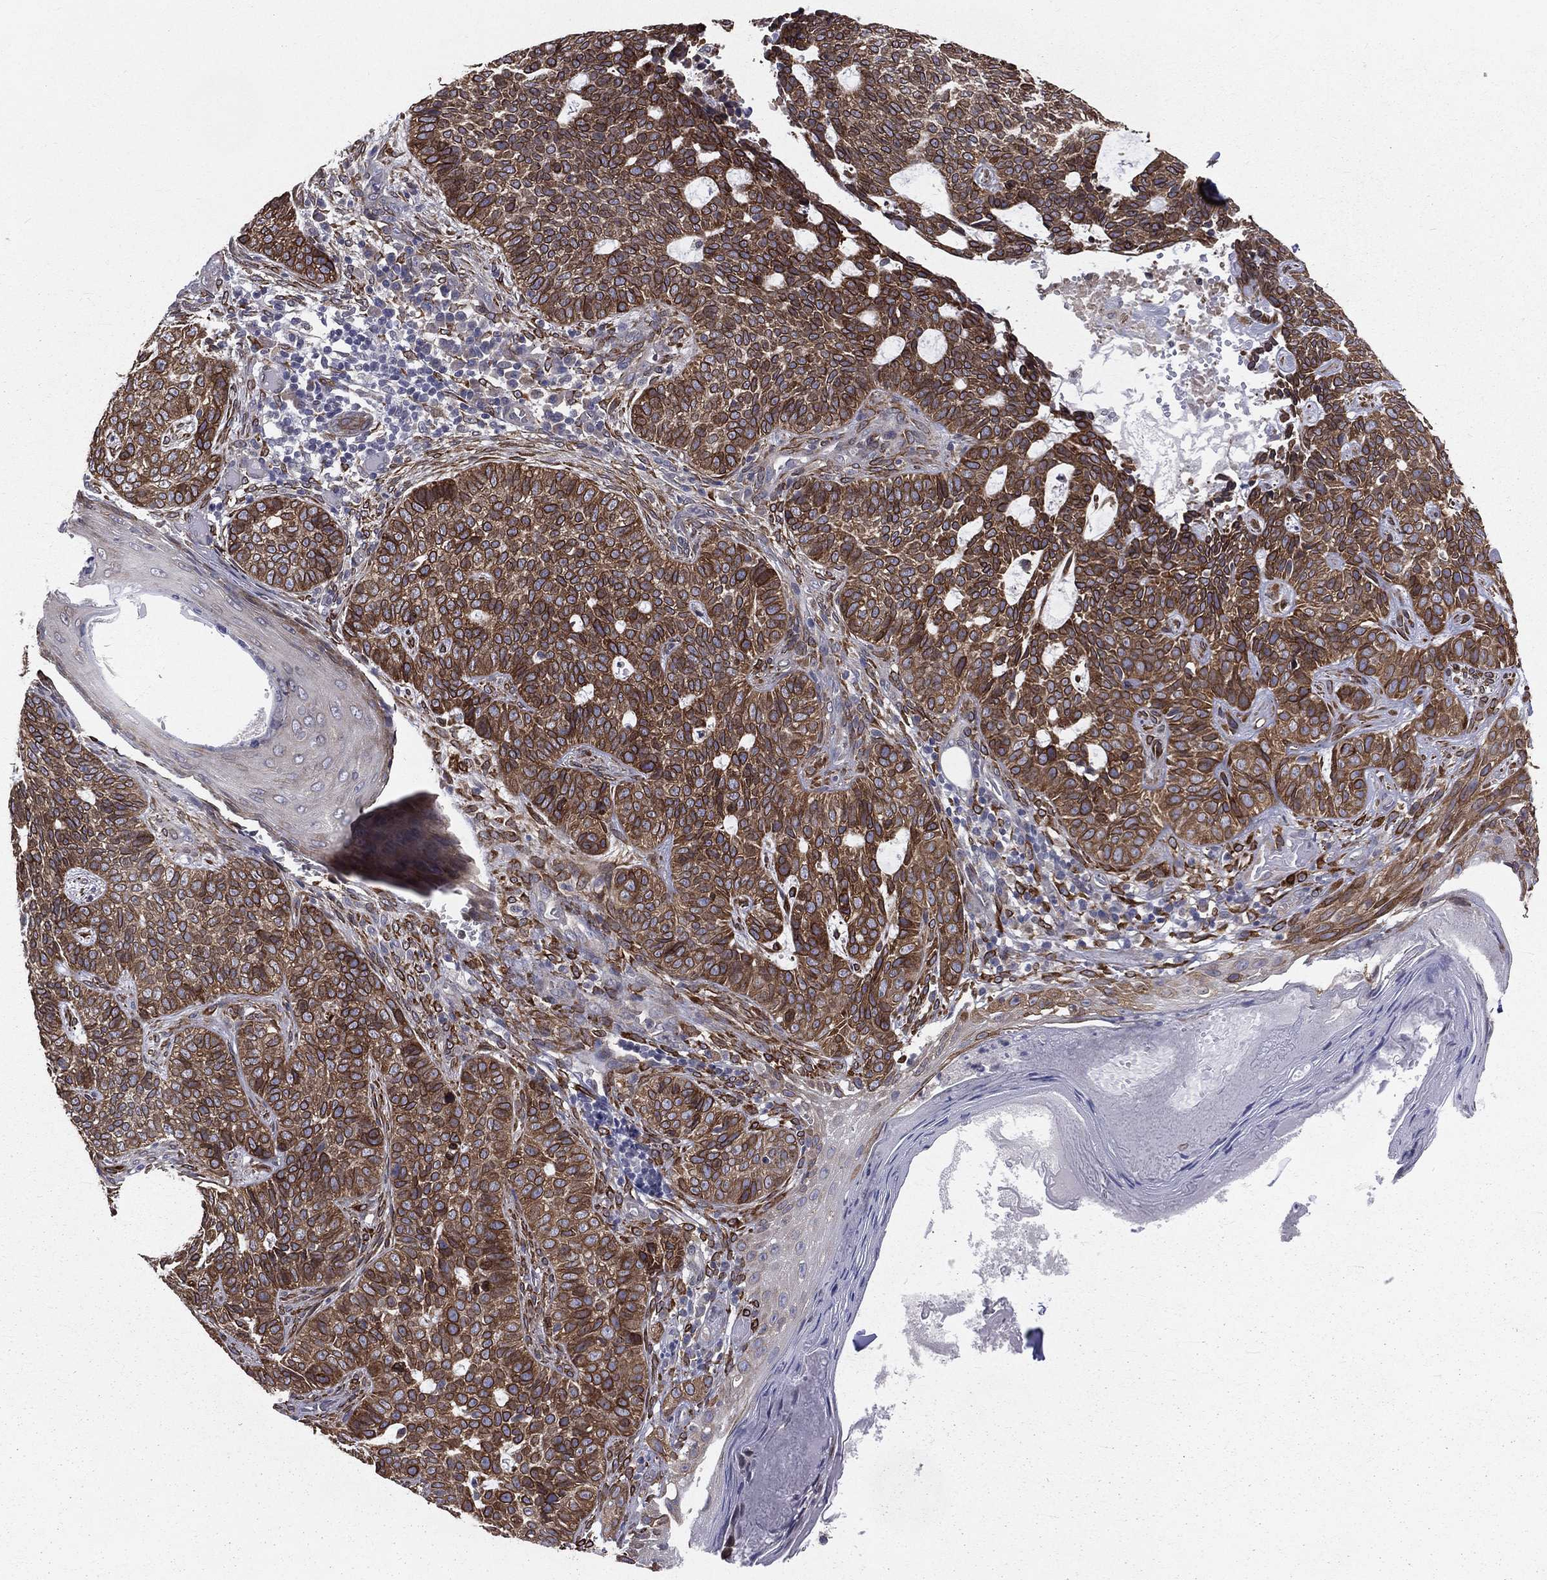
{"staining": {"intensity": "strong", "quantity": ">75%", "location": "cytoplasmic/membranous"}, "tissue": "skin cancer", "cell_type": "Tumor cells", "image_type": "cancer", "snomed": [{"axis": "morphology", "description": "Basal cell carcinoma"}, {"axis": "topography", "description": "Skin"}], "caption": "IHC photomicrograph of neoplastic tissue: human skin cancer stained using IHC displays high levels of strong protein expression localized specifically in the cytoplasmic/membranous of tumor cells, appearing as a cytoplasmic/membranous brown color.", "gene": "PGRMC1", "patient": {"sex": "female", "age": 69}}